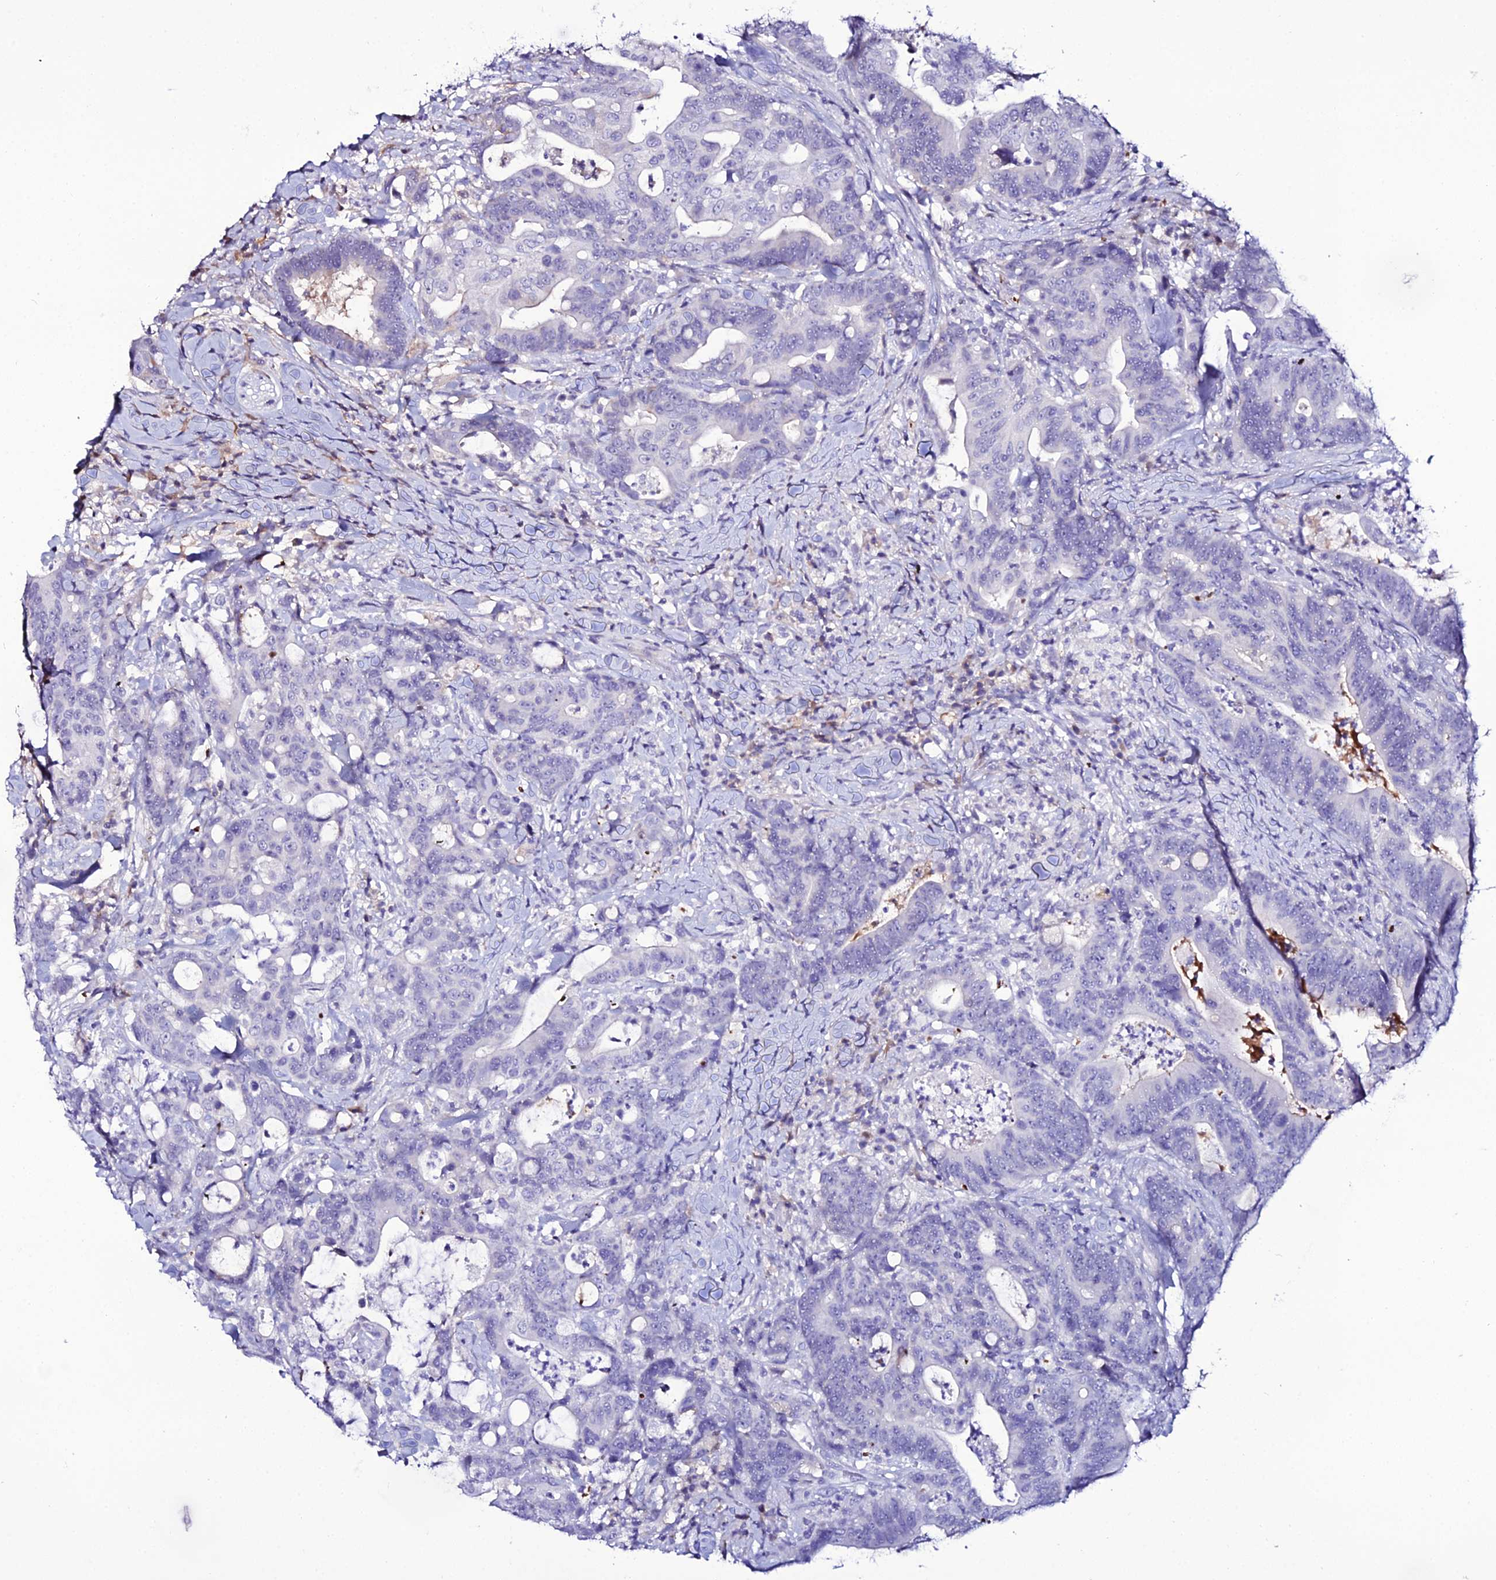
{"staining": {"intensity": "negative", "quantity": "none", "location": "none"}, "tissue": "colorectal cancer", "cell_type": "Tumor cells", "image_type": "cancer", "snomed": [{"axis": "morphology", "description": "Adenocarcinoma, NOS"}, {"axis": "topography", "description": "Colon"}], "caption": "Immunohistochemistry image of neoplastic tissue: human colorectal adenocarcinoma stained with DAB reveals no significant protein expression in tumor cells. The staining is performed using DAB (3,3'-diaminobenzidine) brown chromogen with nuclei counter-stained in using hematoxylin.", "gene": "DEFB132", "patient": {"sex": "female", "age": 82}}